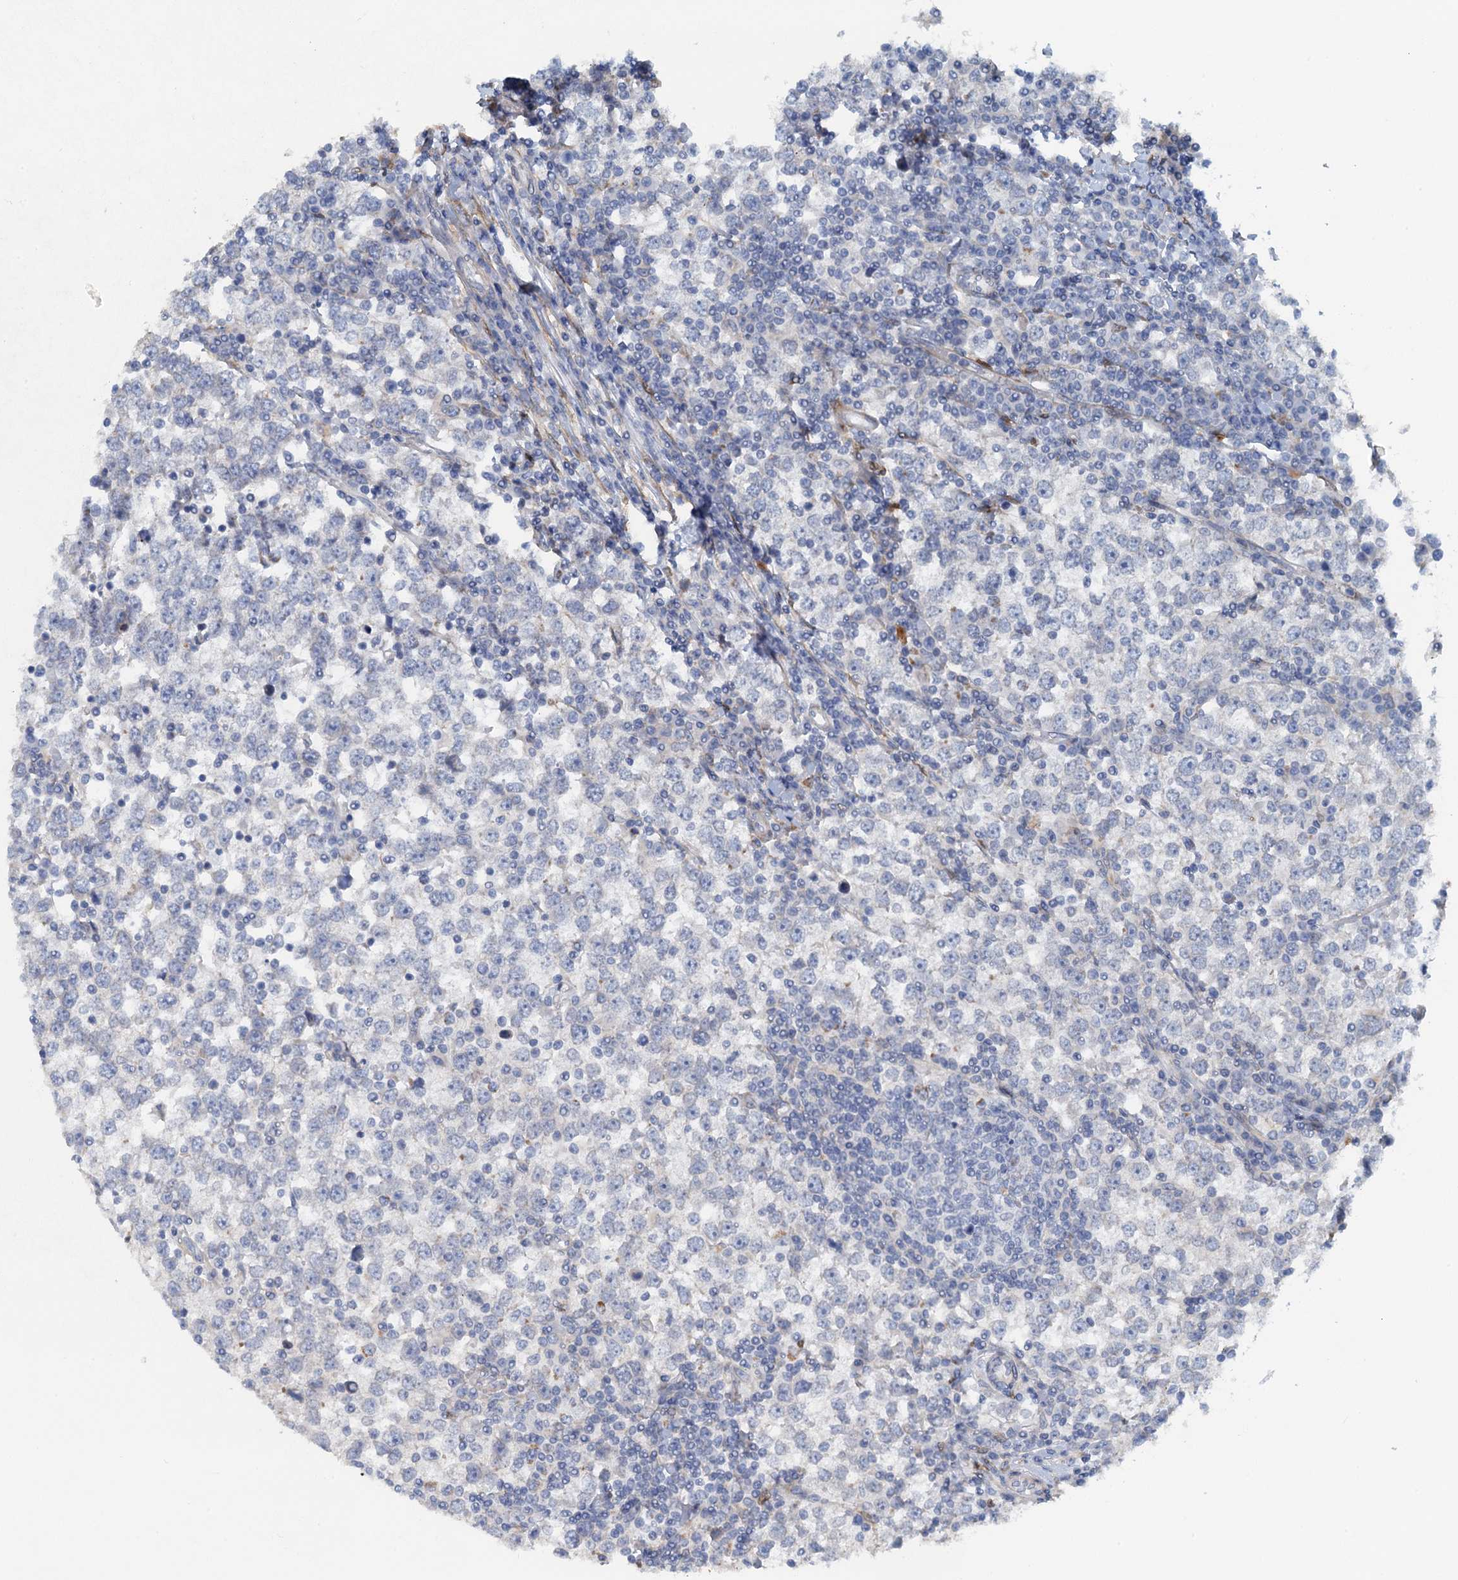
{"staining": {"intensity": "negative", "quantity": "none", "location": "none"}, "tissue": "testis cancer", "cell_type": "Tumor cells", "image_type": "cancer", "snomed": [{"axis": "morphology", "description": "Seminoma, NOS"}, {"axis": "topography", "description": "Testis"}], "caption": "IHC histopathology image of human testis cancer stained for a protein (brown), which displays no expression in tumor cells.", "gene": "POGLUT3", "patient": {"sex": "male", "age": 65}}